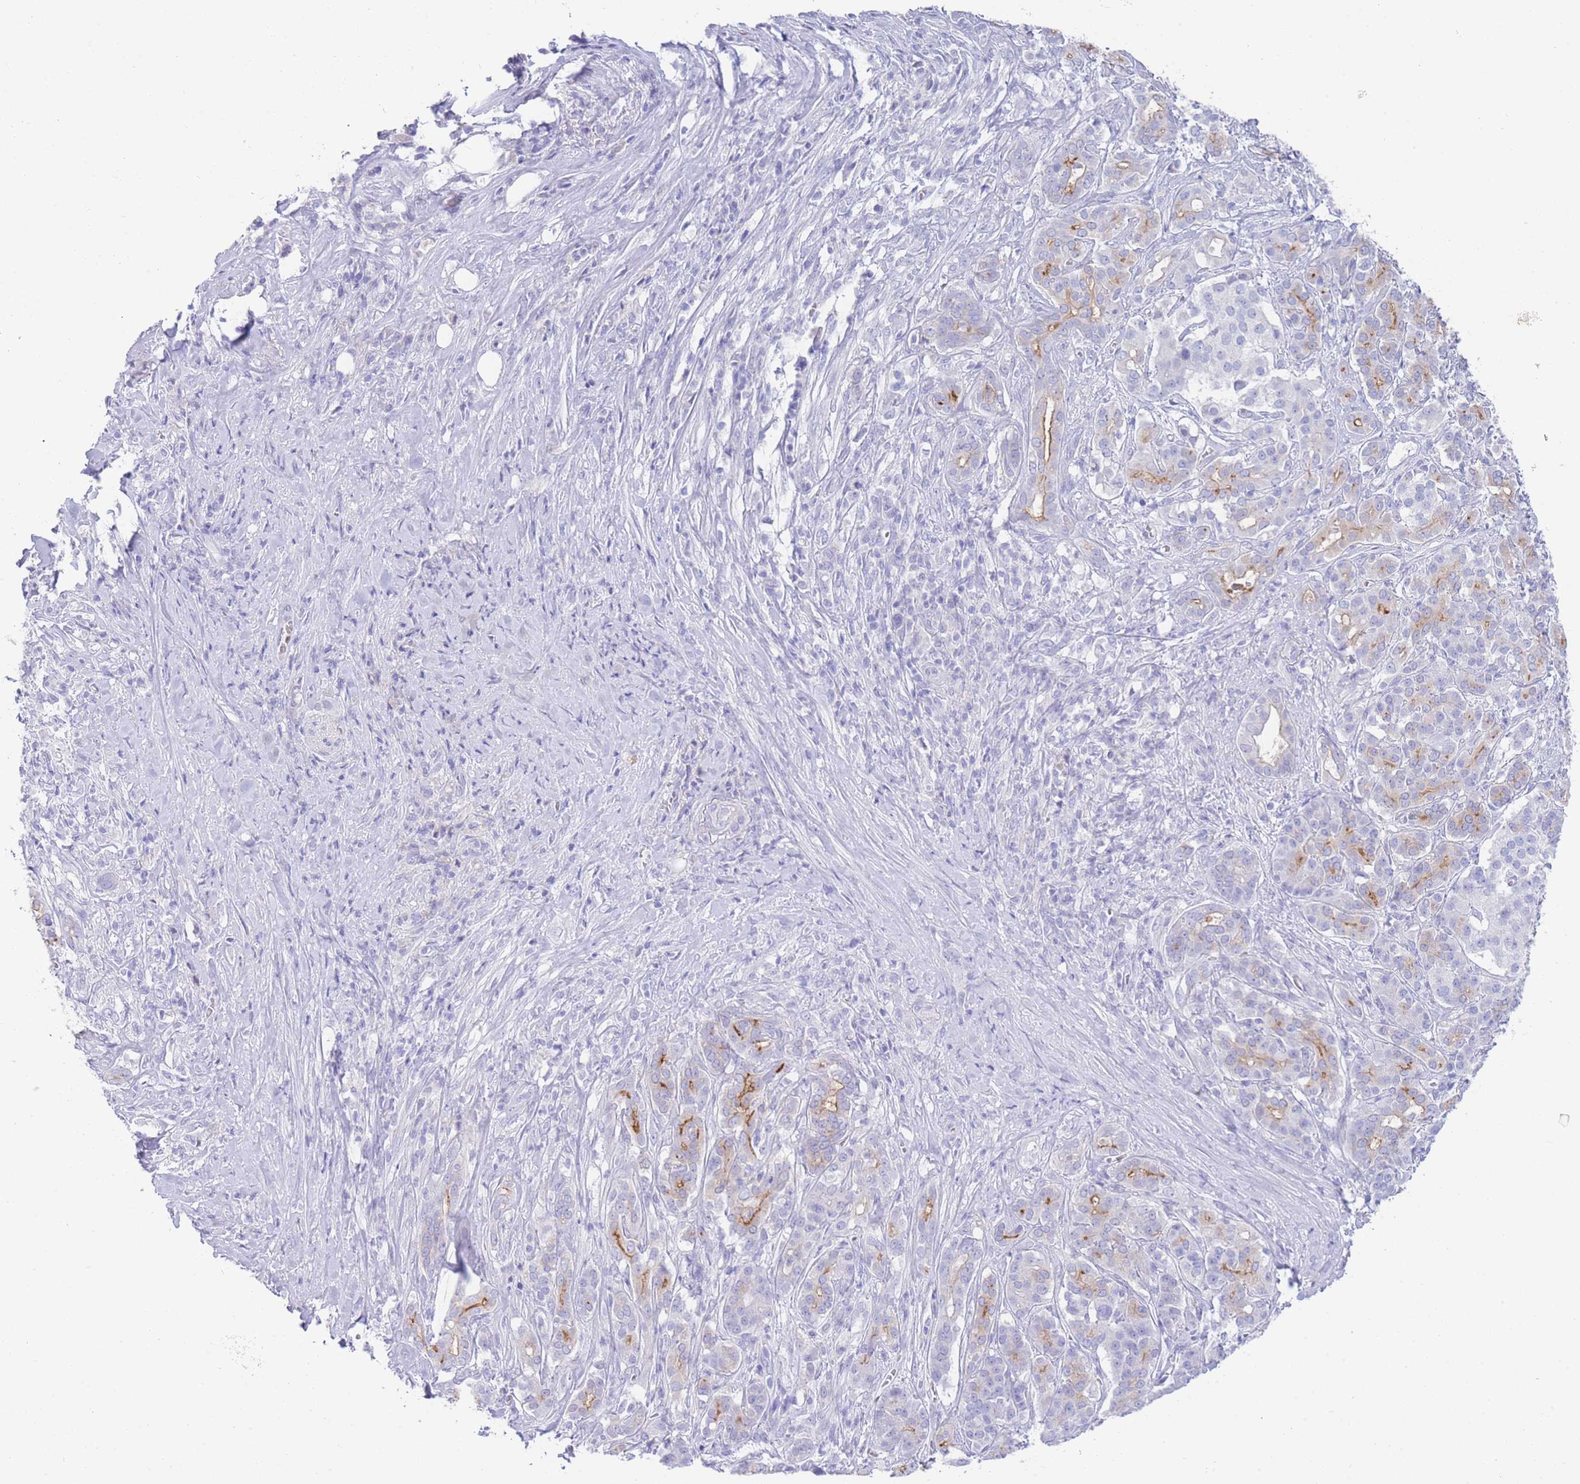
{"staining": {"intensity": "moderate", "quantity": "<25%", "location": "cytoplasmic/membranous"}, "tissue": "pancreatic cancer", "cell_type": "Tumor cells", "image_type": "cancer", "snomed": [{"axis": "morphology", "description": "Adenocarcinoma, NOS"}, {"axis": "topography", "description": "Pancreas"}], "caption": "Immunohistochemistry (IHC) of human adenocarcinoma (pancreatic) reveals low levels of moderate cytoplasmic/membranous positivity in about <25% of tumor cells. Nuclei are stained in blue.", "gene": "LRRC37A", "patient": {"sex": "male", "age": 57}}